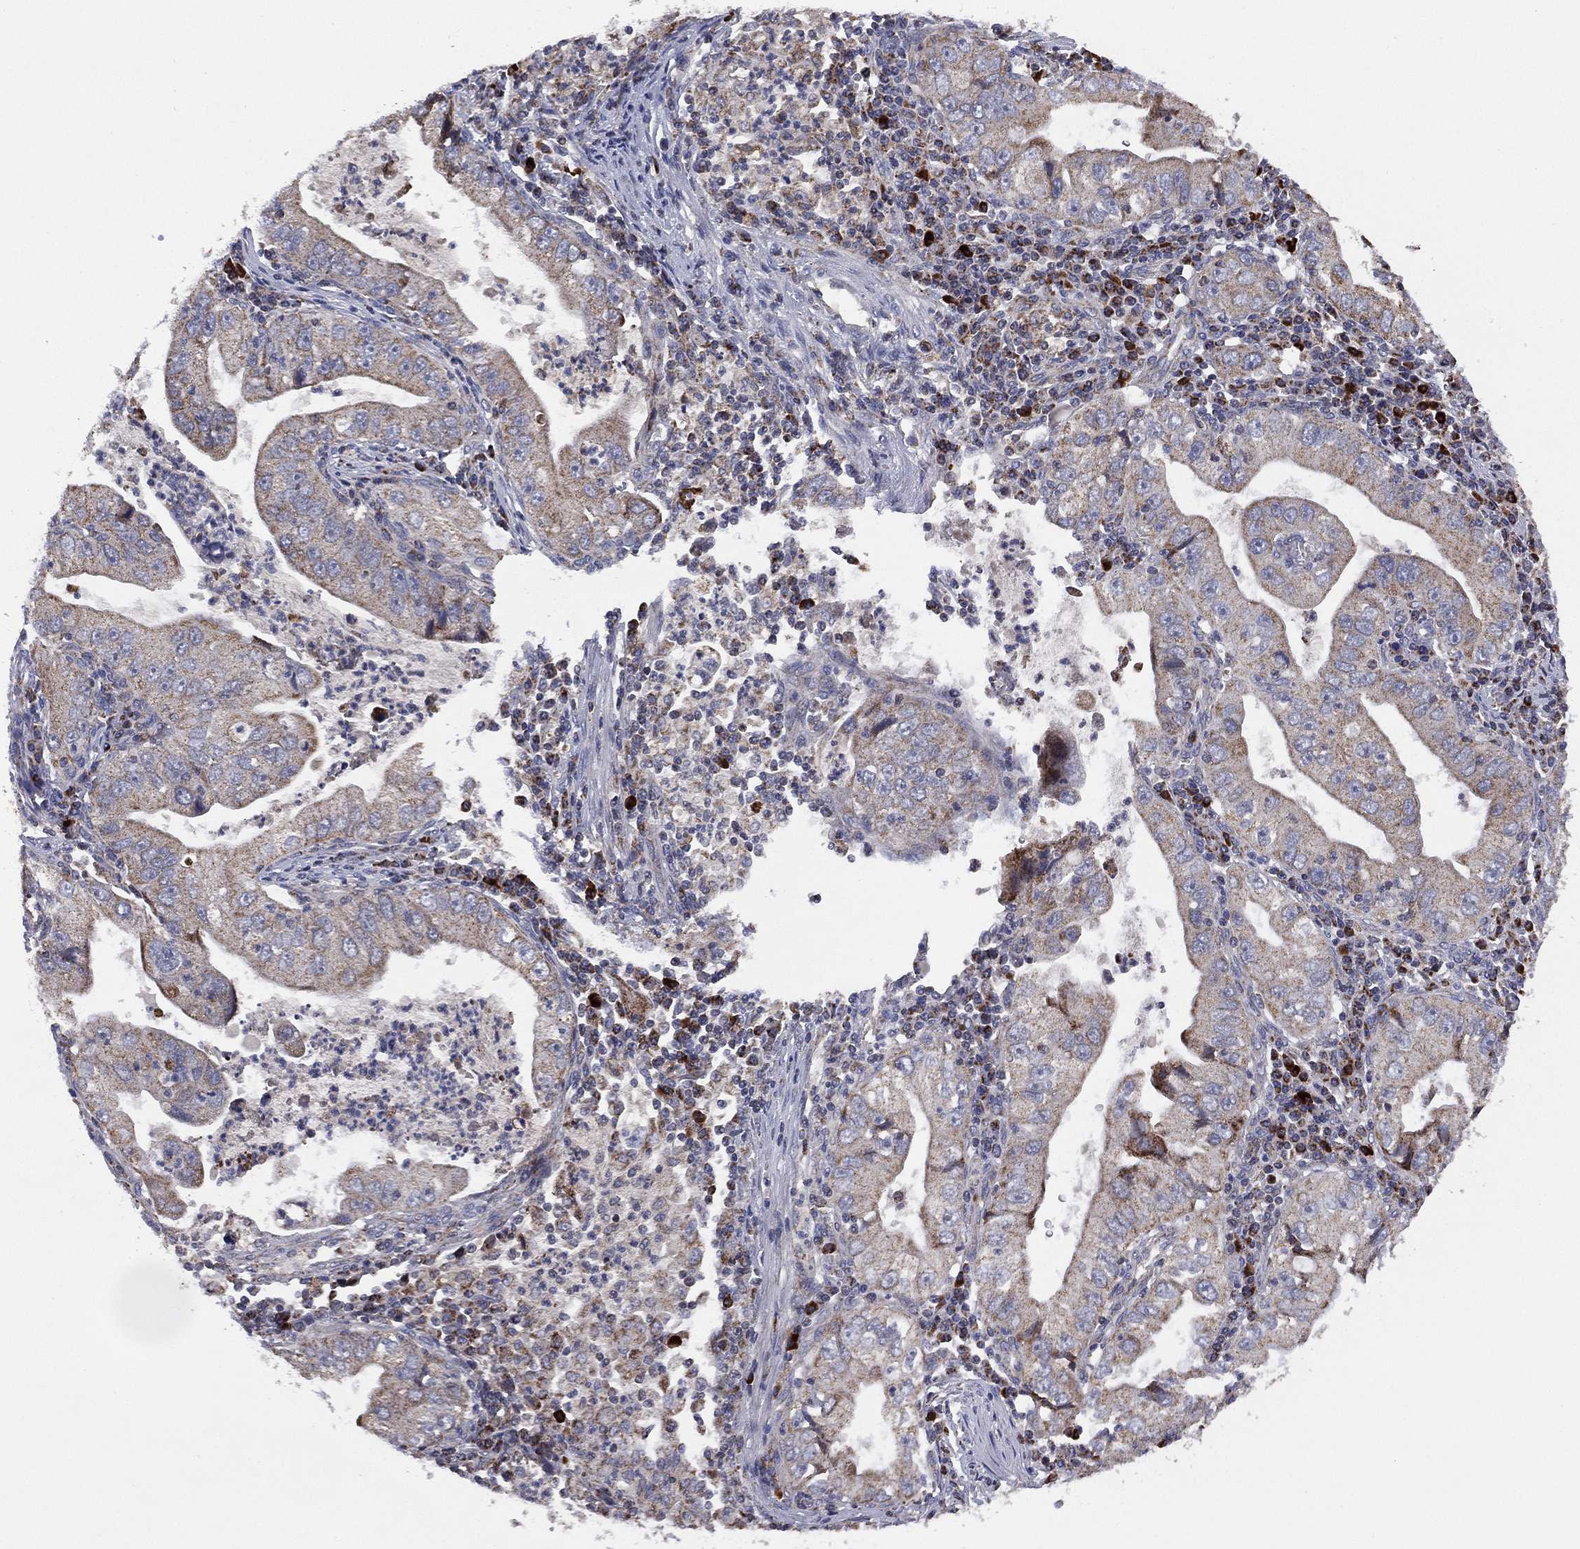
{"staining": {"intensity": "weak", "quantity": "25%-75%", "location": "cytoplasmic/membranous"}, "tissue": "stomach cancer", "cell_type": "Tumor cells", "image_type": "cancer", "snomed": [{"axis": "morphology", "description": "Adenocarcinoma, NOS"}, {"axis": "topography", "description": "Stomach"}], "caption": "A histopathology image showing weak cytoplasmic/membranous staining in about 25%-75% of tumor cells in stomach cancer, as visualized by brown immunohistochemical staining.", "gene": "PPP2R5A", "patient": {"sex": "male", "age": 76}}